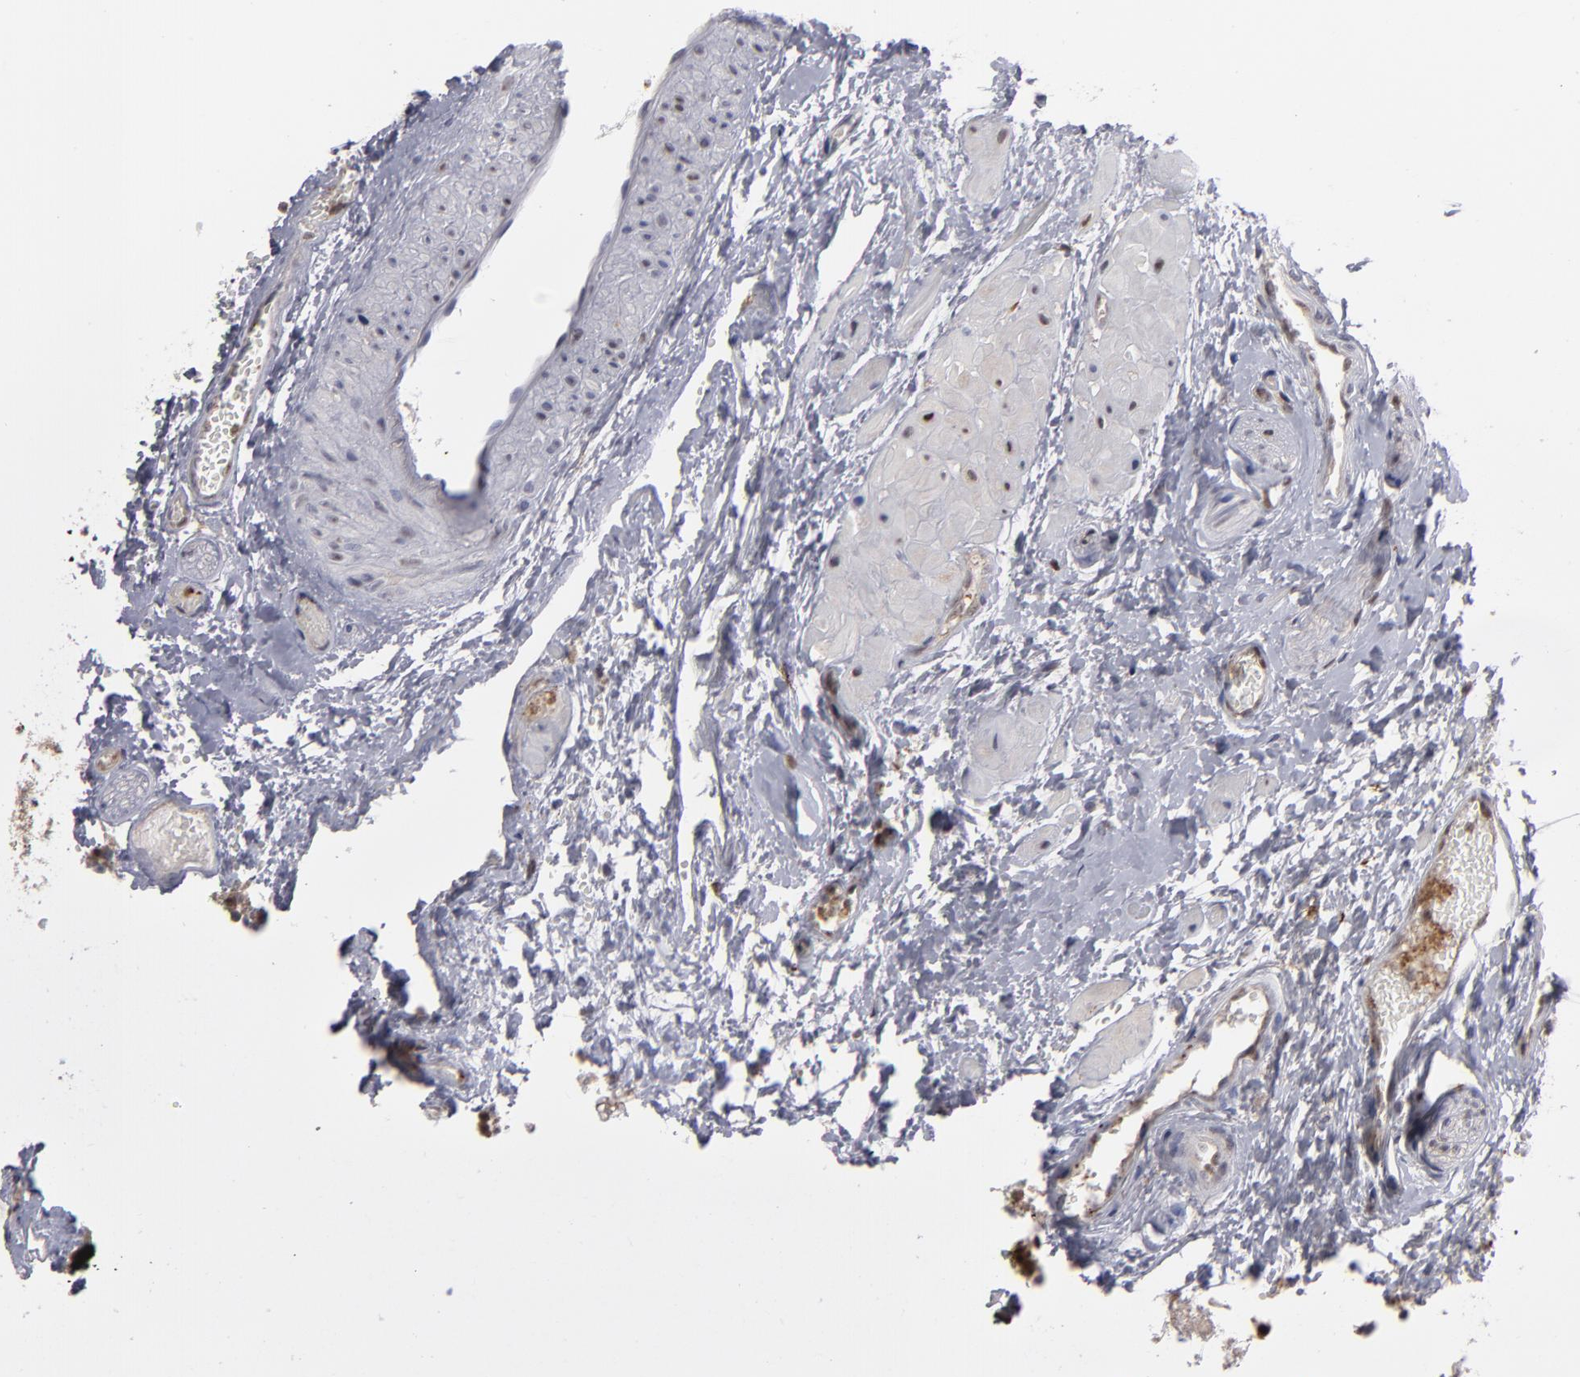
{"staining": {"intensity": "moderate", "quantity": ">75%", "location": "cytoplasmic/membranous,nuclear"}, "tissue": "seminal vesicle", "cell_type": "Glandular cells", "image_type": "normal", "snomed": [{"axis": "morphology", "description": "Normal tissue, NOS"}, {"axis": "topography", "description": "Seminal veicle"}], "caption": "Seminal vesicle stained with DAB immunohistochemistry displays medium levels of moderate cytoplasmic/membranous,nuclear positivity in about >75% of glandular cells. The staining was performed using DAB (3,3'-diaminobenzidine), with brown indicating positive protein expression. Nuclei are stained blue with hematoxylin.", "gene": "GSR", "patient": {"sex": "male", "age": 26}}